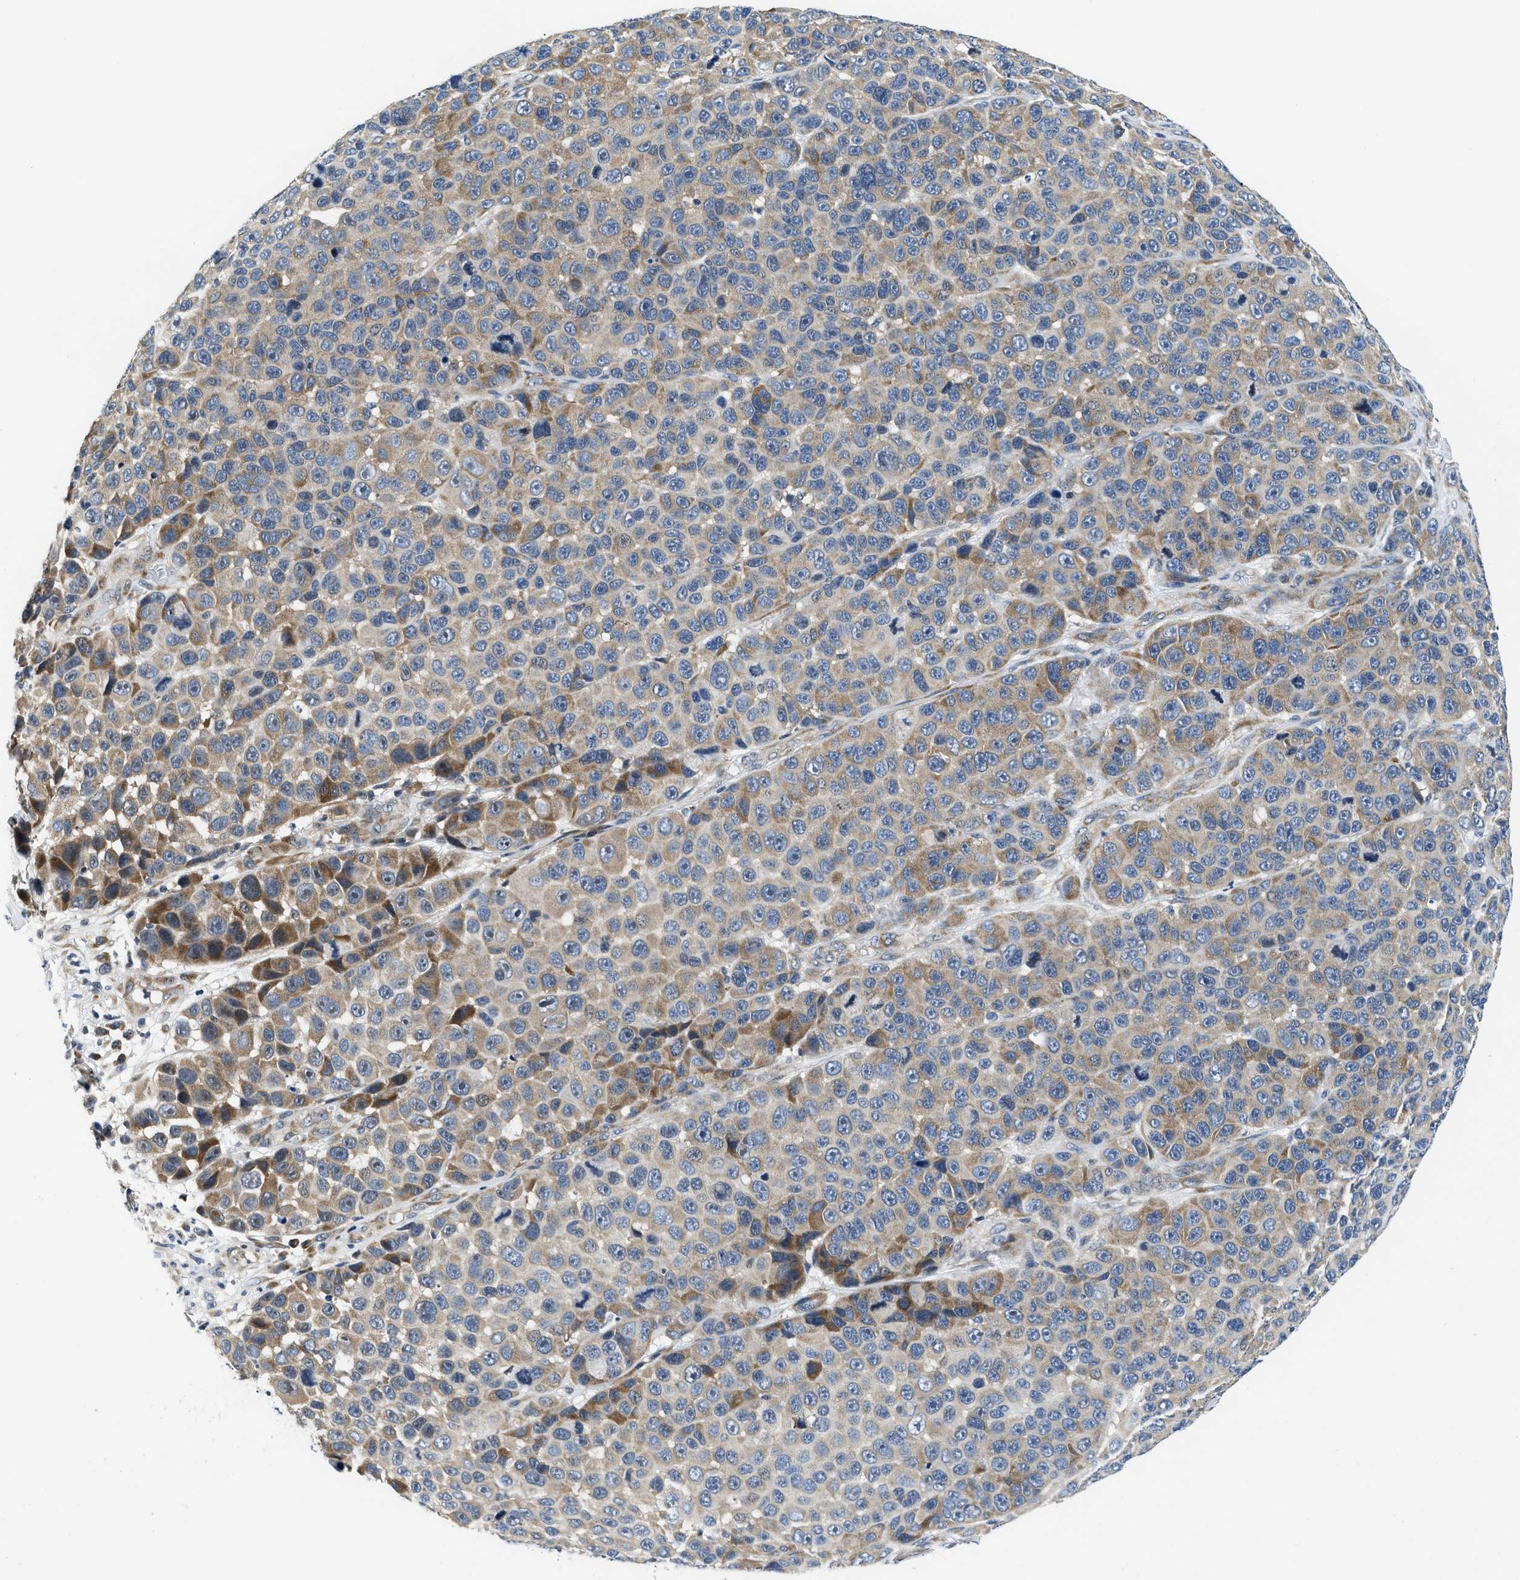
{"staining": {"intensity": "moderate", "quantity": "25%-75%", "location": "cytoplasmic/membranous"}, "tissue": "melanoma", "cell_type": "Tumor cells", "image_type": "cancer", "snomed": [{"axis": "morphology", "description": "Malignant melanoma, NOS"}, {"axis": "topography", "description": "Skin"}], "caption": "Immunohistochemistry photomicrograph of neoplastic tissue: human malignant melanoma stained using immunohistochemistry reveals medium levels of moderate protein expression localized specifically in the cytoplasmic/membranous of tumor cells, appearing as a cytoplasmic/membranous brown color.", "gene": "IKBKE", "patient": {"sex": "male", "age": 53}}